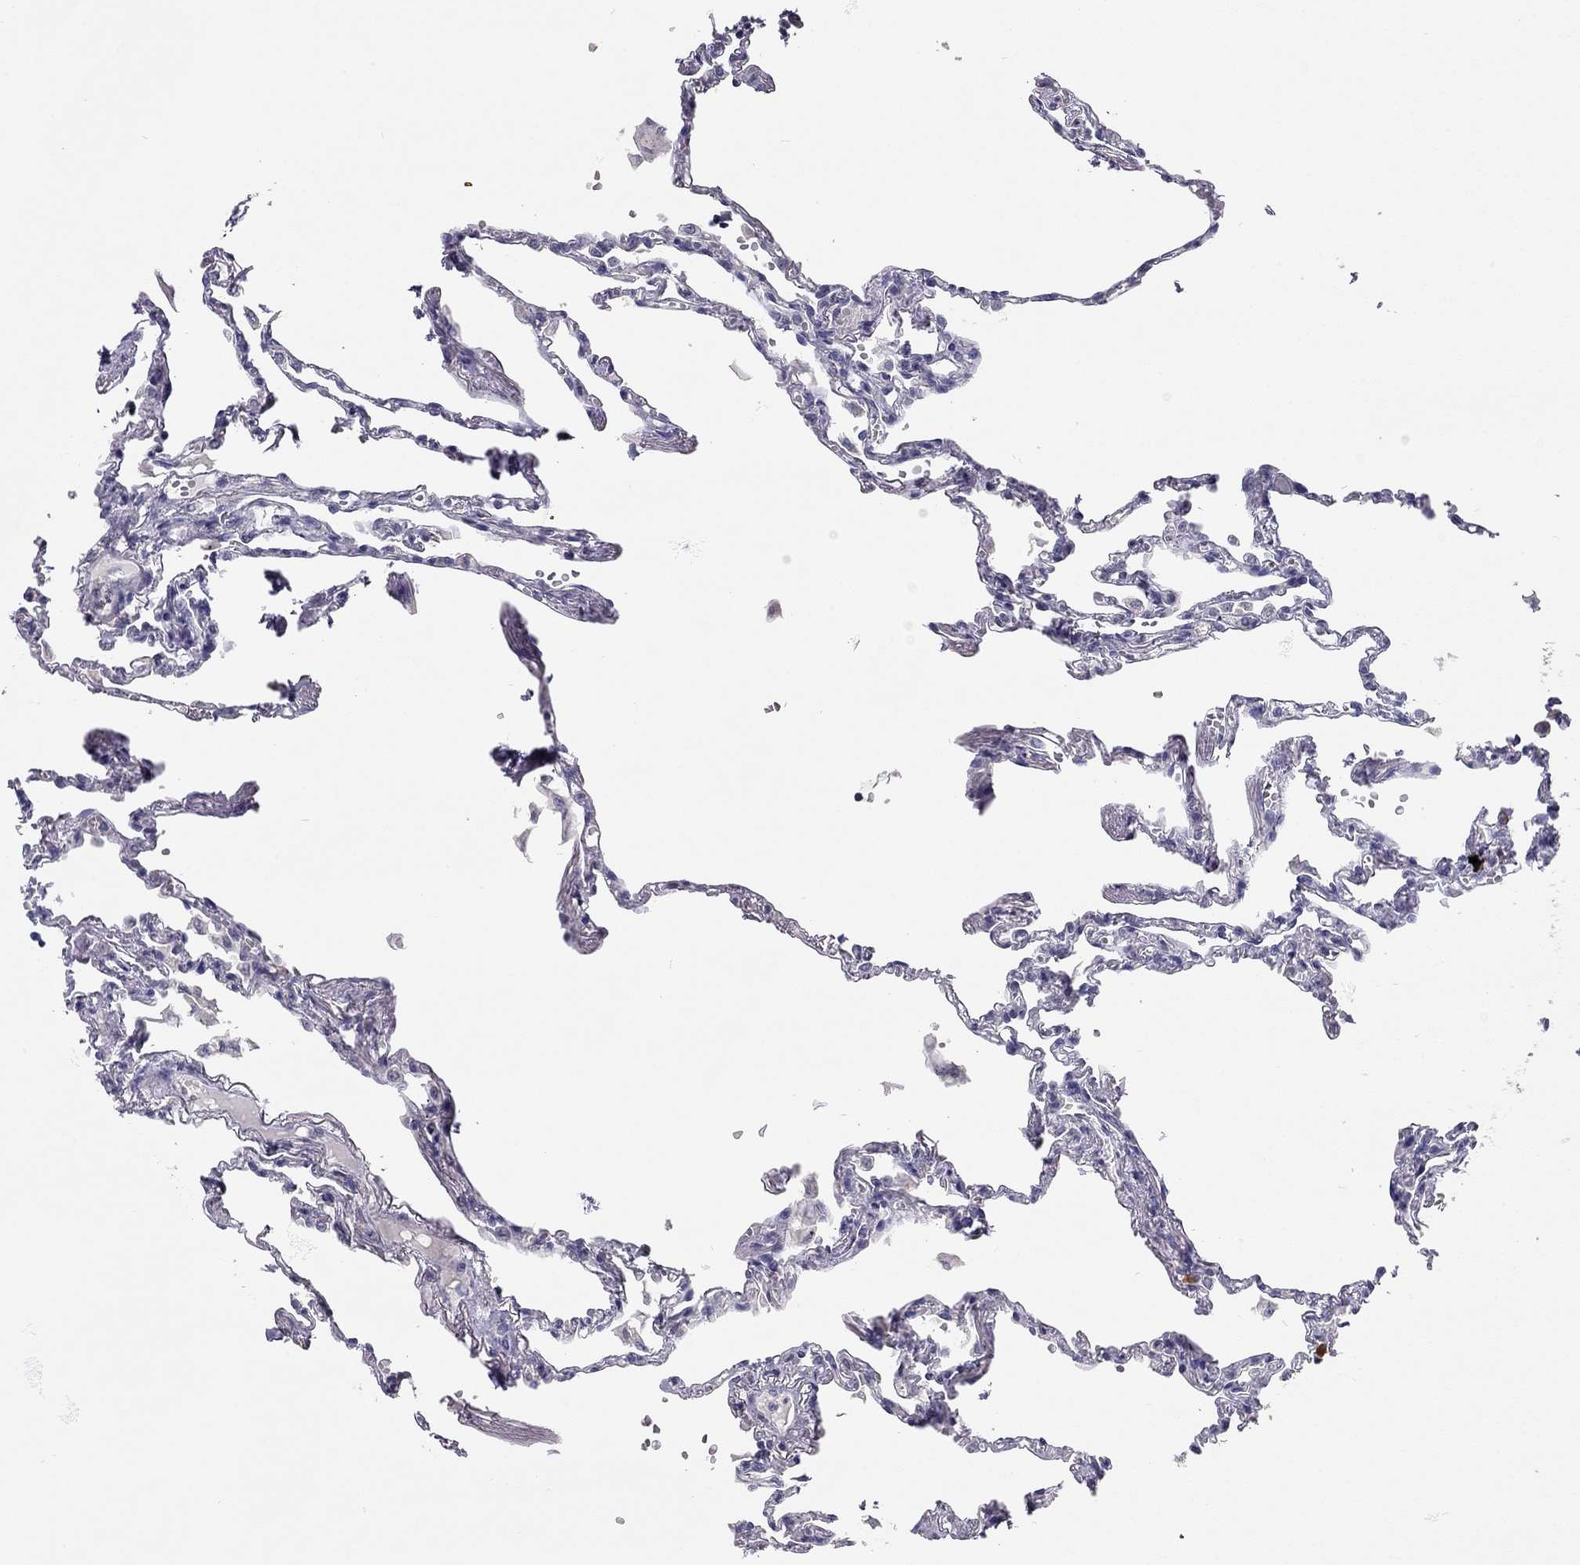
{"staining": {"intensity": "negative", "quantity": "none", "location": "none"}, "tissue": "lung", "cell_type": "Alveolar cells", "image_type": "normal", "snomed": [{"axis": "morphology", "description": "Normal tissue, NOS"}, {"axis": "topography", "description": "Lung"}], "caption": "A high-resolution image shows immunohistochemistry staining of benign lung, which exhibits no significant positivity in alveolar cells.", "gene": "SCARB1", "patient": {"sex": "male", "age": 78}}